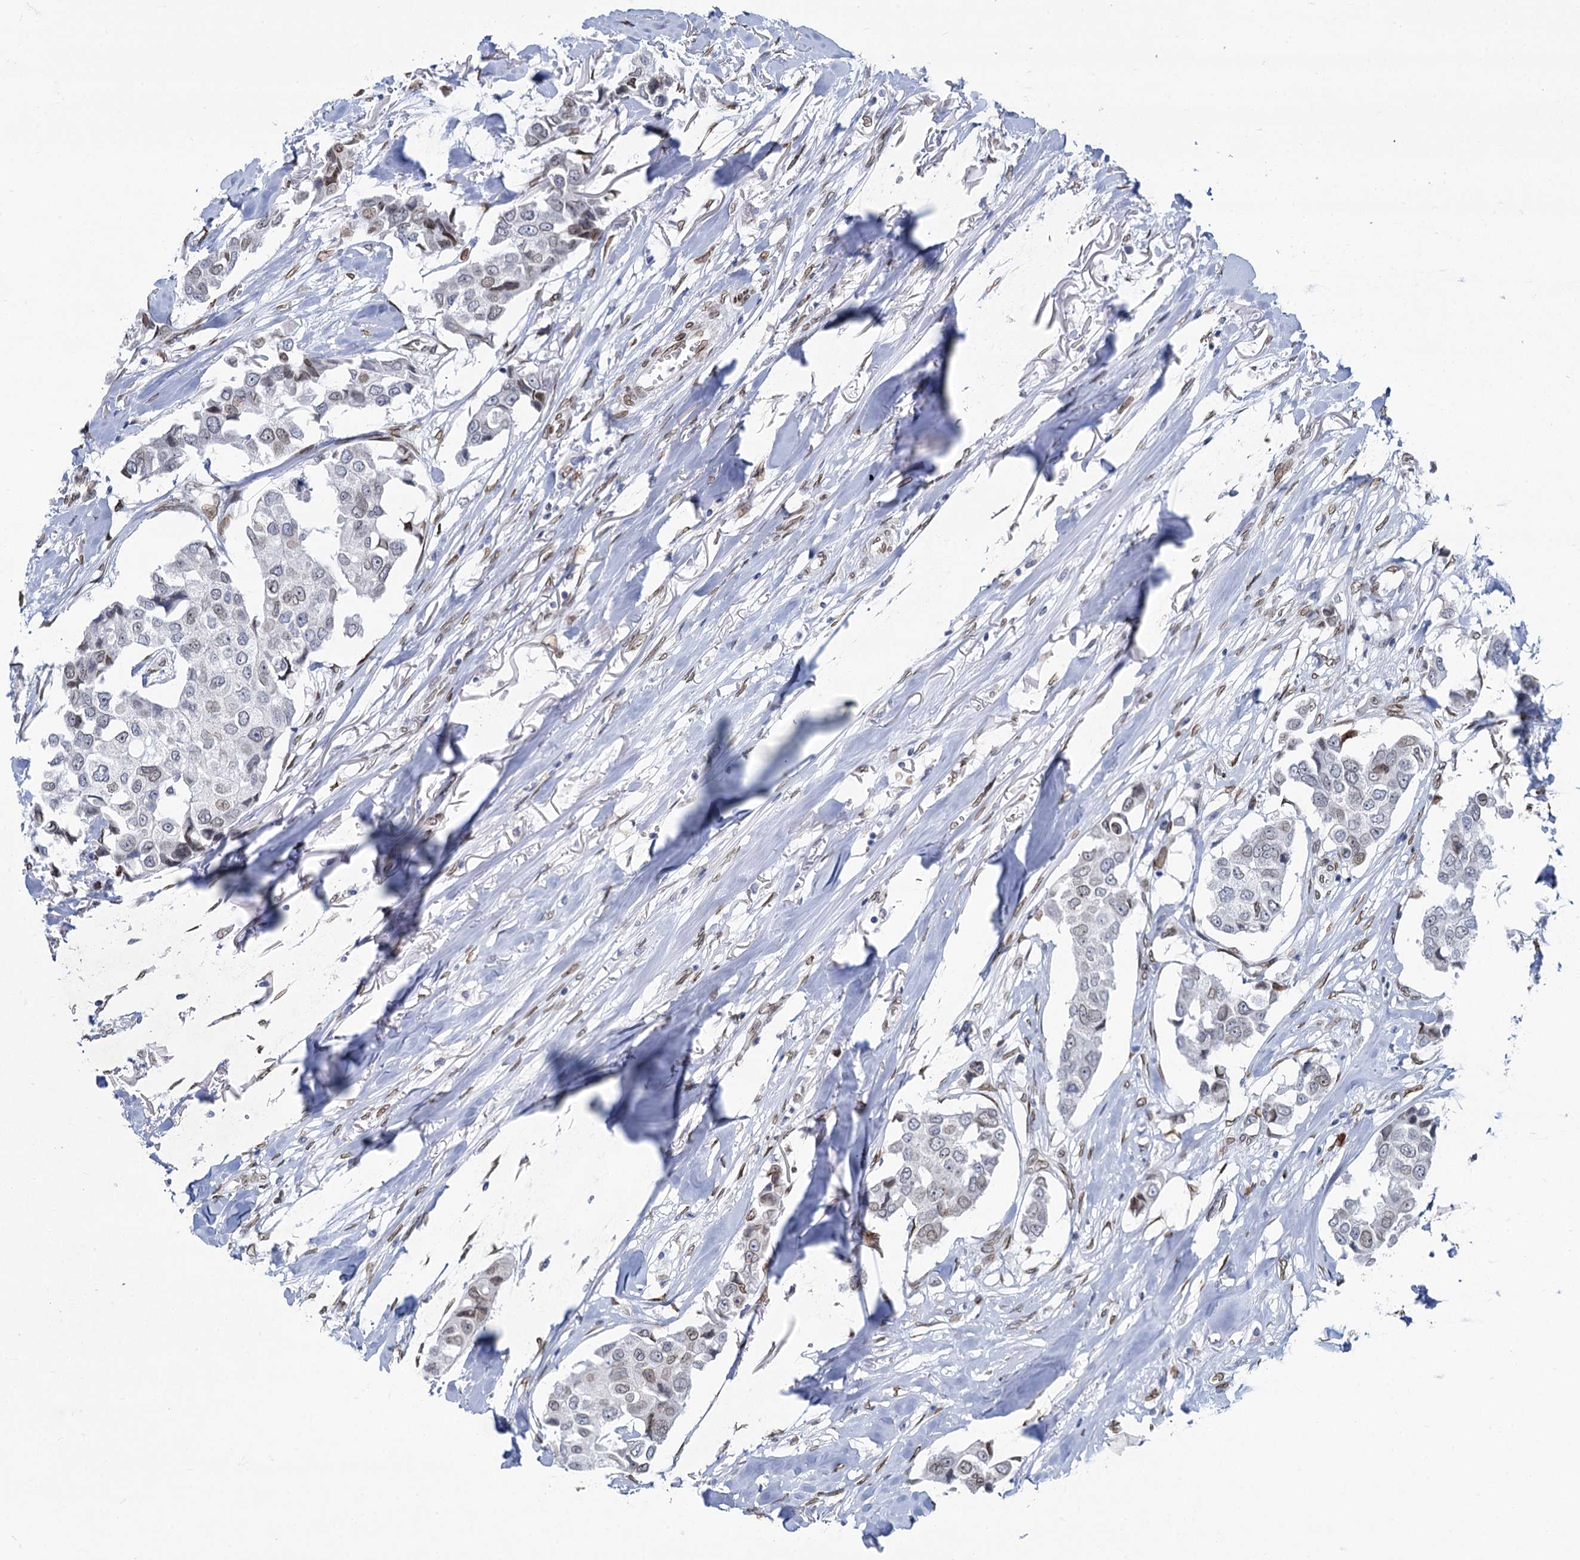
{"staining": {"intensity": "moderate", "quantity": "<25%", "location": "nuclear"}, "tissue": "breast cancer", "cell_type": "Tumor cells", "image_type": "cancer", "snomed": [{"axis": "morphology", "description": "Duct carcinoma"}, {"axis": "topography", "description": "Breast"}], "caption": "Approximately <25% of tumor cells in breast cancer (intraductal carcinoma) reveal moderate nuclear protein expression as visualized by brown immunohistochemical staining.", "gene": "PRSS35", "patient": {"sex": "female", "age": 80}}